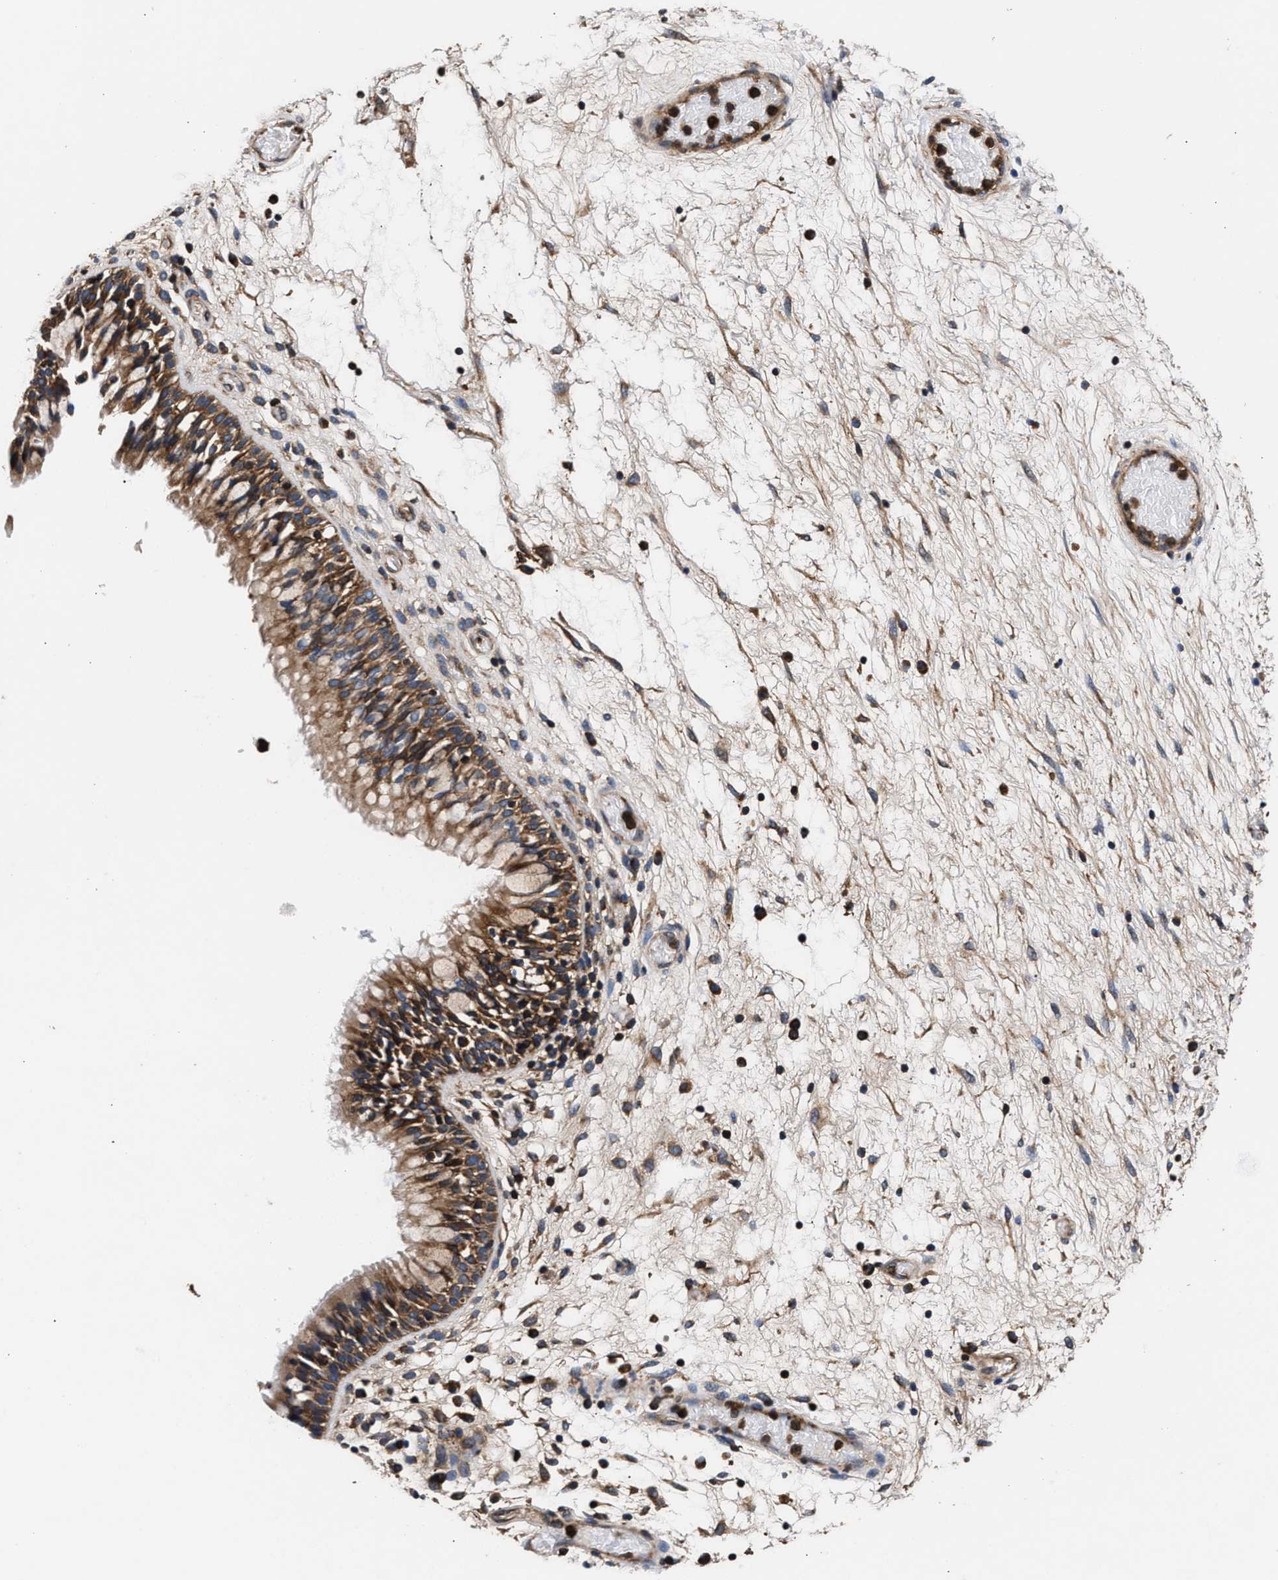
{"staining": {"intensity": "moderate", "quantity": ">75%", "location": "cytoplasmic/membranous"}, "tissue": "nasopharynx", "cell_type": "Respiratory epithelial cells", "image_type": "normal", "snomed": [{"axis": "morphology", "description": "Normal tissue, NOS"}, {"axis": "morphology", "description": "Inflammation, NOS"}, {"axis": "topography", "description": "Nasopharynx"}], "caption": "A brown stain highlights moderate cytoplasmic/membranous expression of a protein in respiratory epithelial cells of unremarkable human nasopharynx. (IHC, brightfield microscopy, high magnification).", "gene": "ENSG00000286112", "patient": {"sex": "male", "age": 48}}